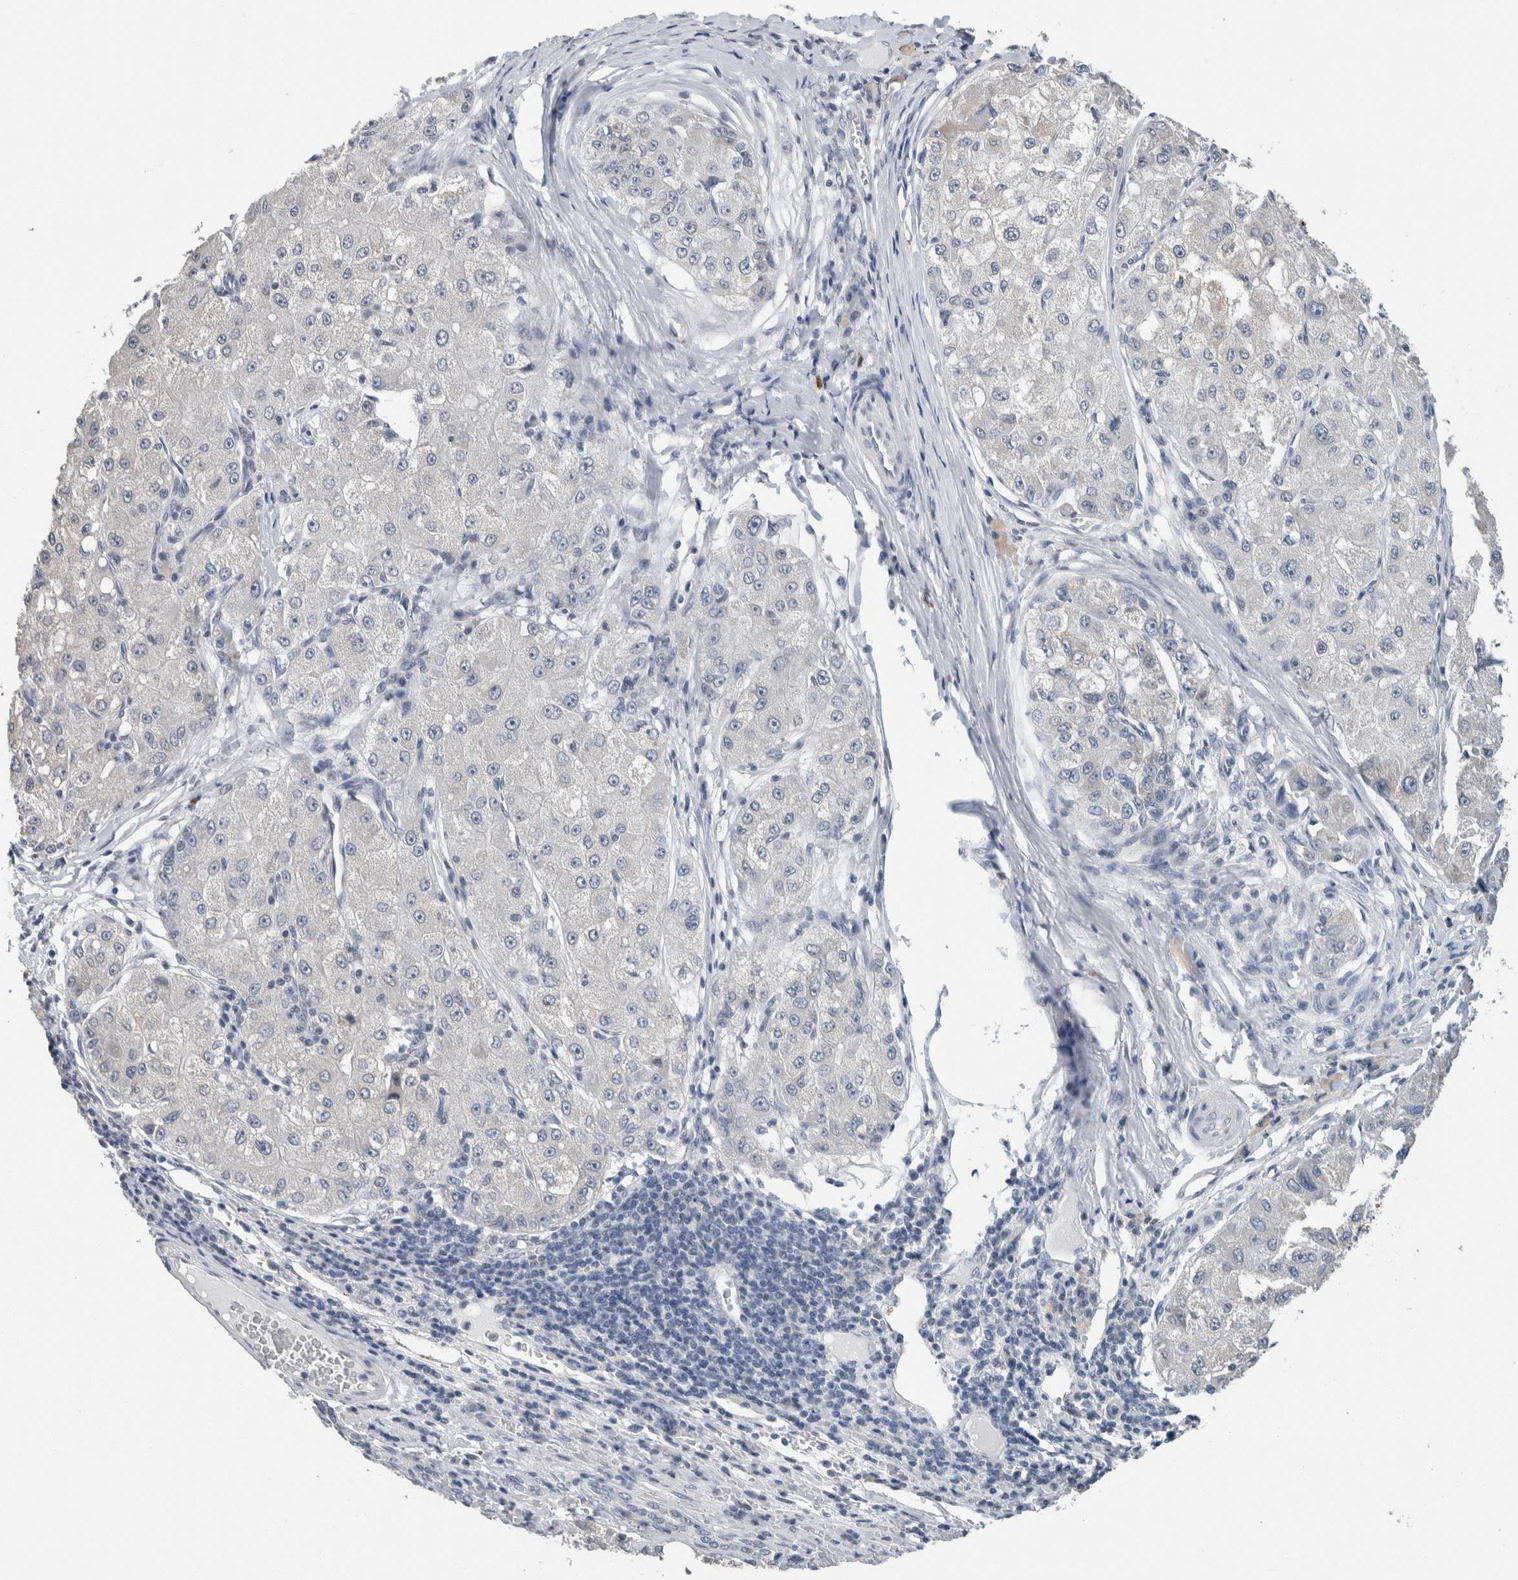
{"staining": {"intensity": "negative", "quantity": "none", "location": "none"}, "tissue": "liver cancer", "cell_type": "Tumor cells", "image_type": "cancer", "snomed": [{"axis": "morphology", "description": "Carcinoma, Hepatocellular, NOS"}, {"axis": "topography", "description": "Liver"}], "caption": "Immunohistochemical staining of human liver hepatocellular carcinoma displays no significant staining in tumor cells.", "gene": "SCN2A", "patient": {"sex": "male", "age": 80}}